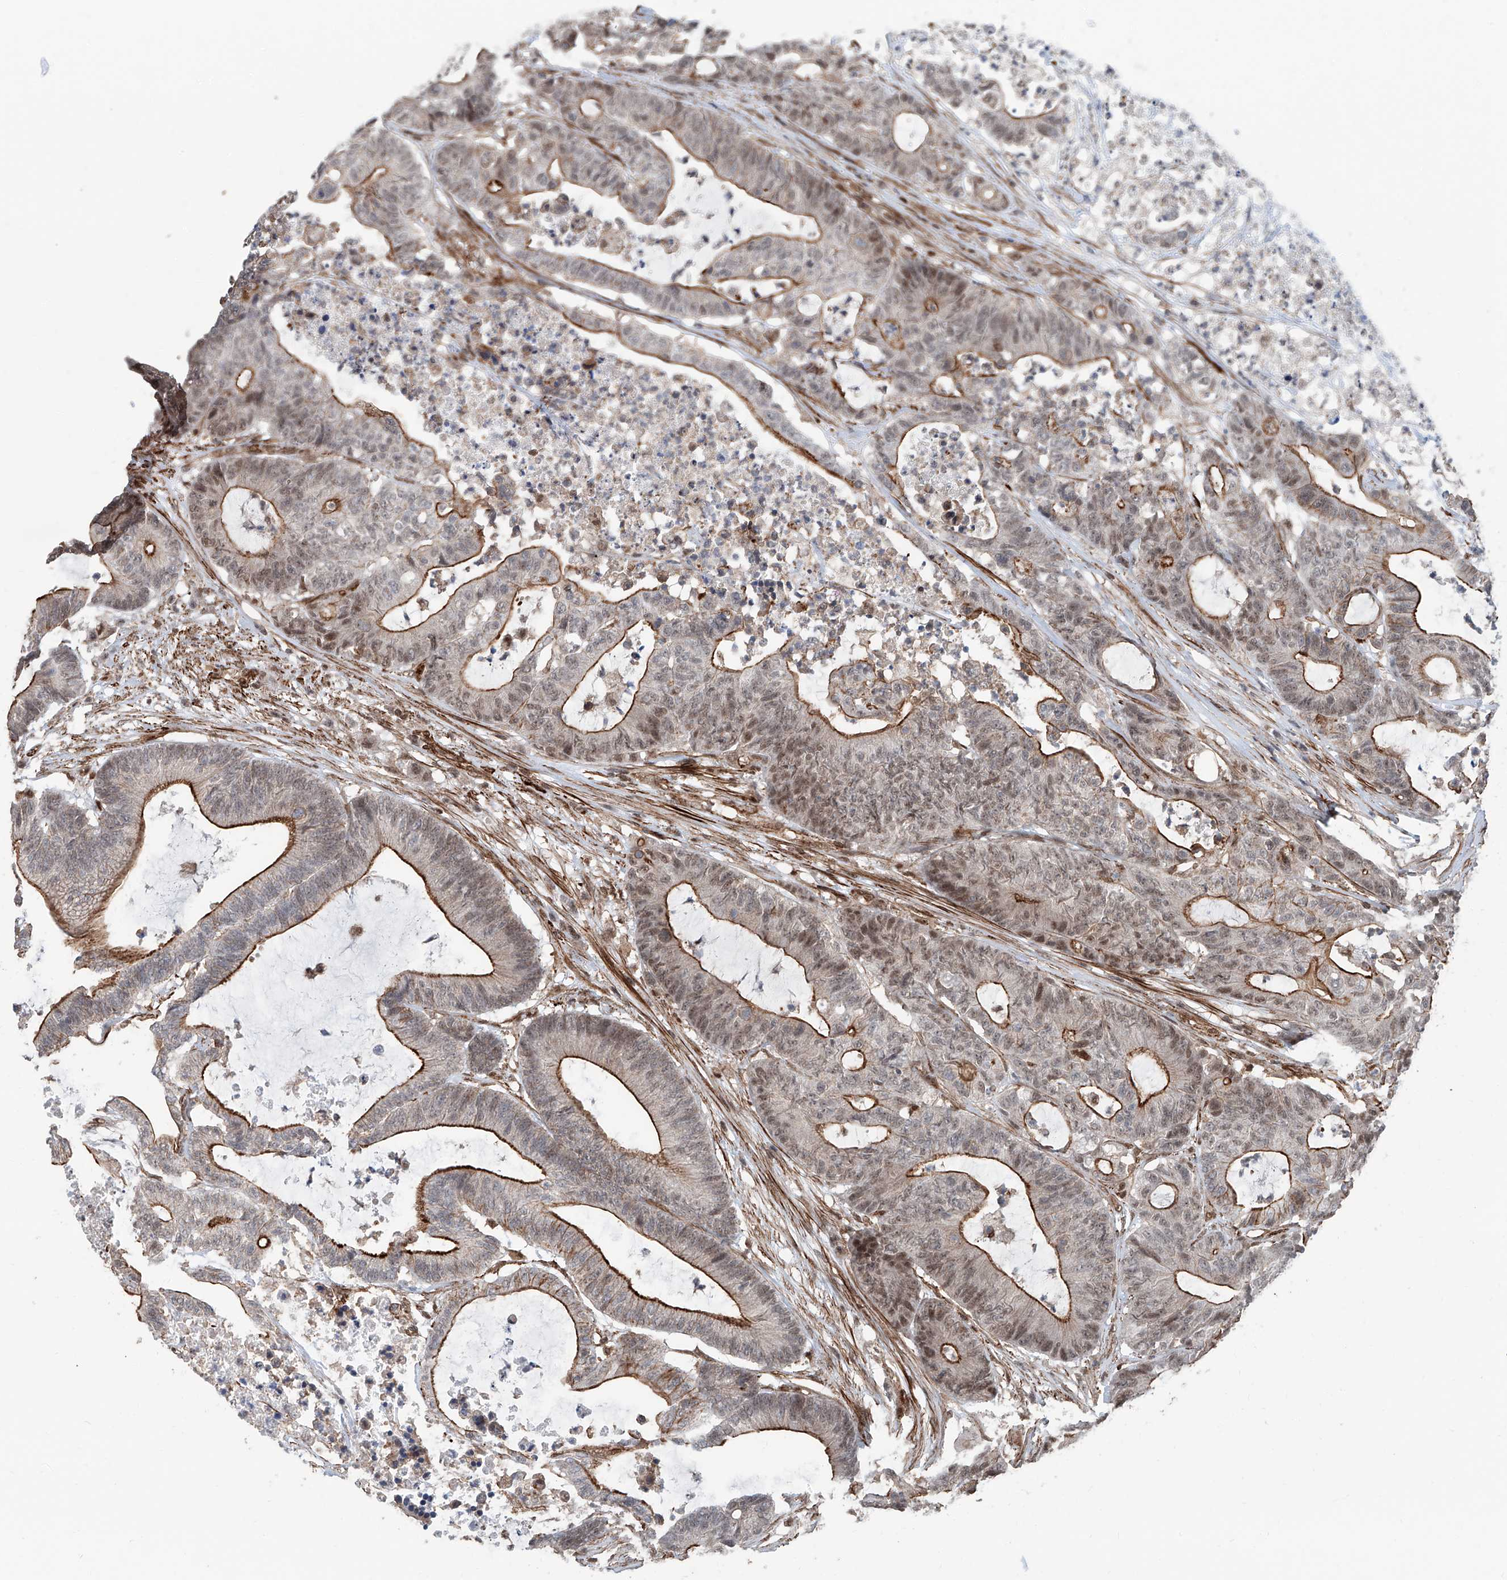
{"staining": {"intensity": "moderate", "quantity": "25%-75%", "location": "cytoplasmic/membranous,nuclear"}, "tissue": "colorectal cancer", "cell_type": "Tumor cells", "image_type": "cancer", "snomed": [{"axis": "morphology", "description": "Adenocarcinoma, NOS"}, {"axis": "topography", "description": "Colon"}], "caption": "Protein expression analysis of human colorectal cancer (adenocarcinoma) reveals moderate cytoplasmic/membranous and nuclear expression in about 25%-75% of tumor cells. (DAB IHC with brightfield microscopy, high magnification).", "gene": "SDE2", "patient": {"sex": "female", "age": 84}}